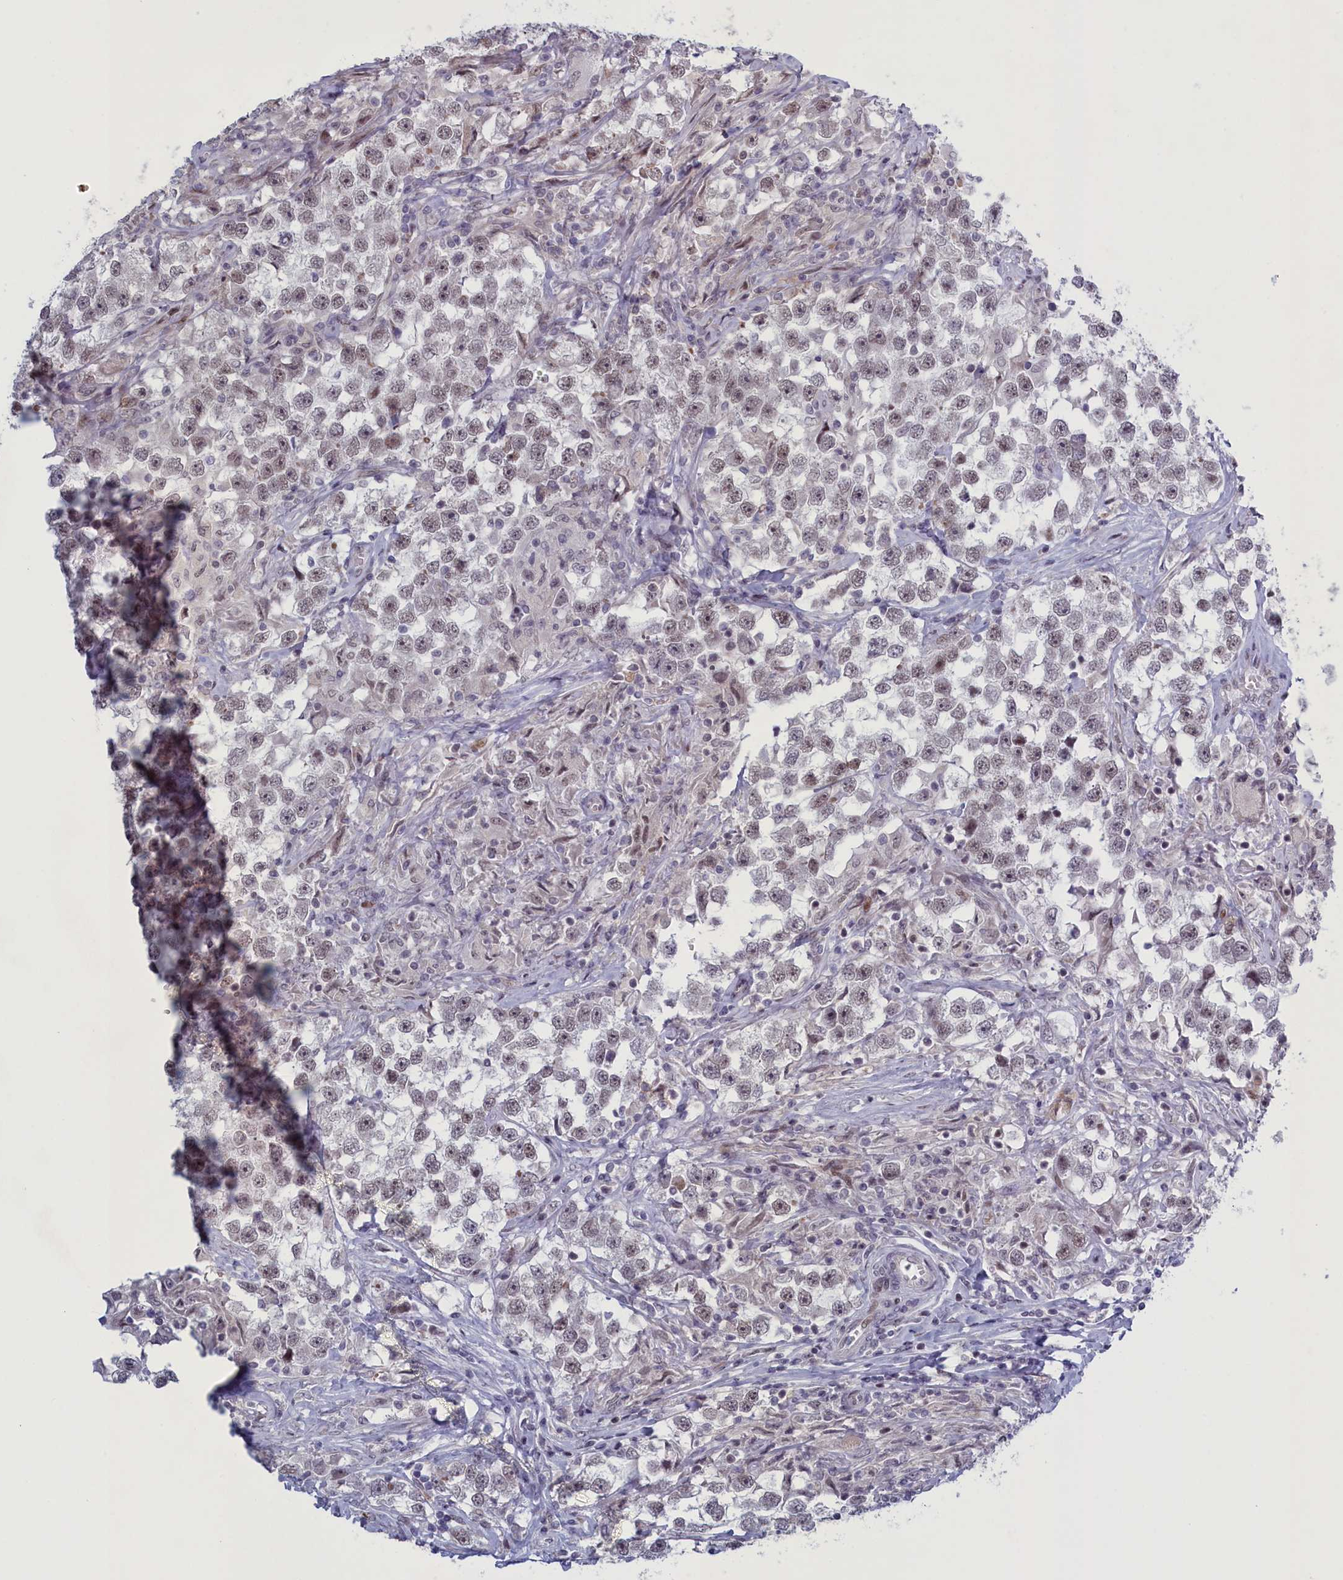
{"staining": {"intensity": "weak", "quantity": "<25%", "location": "nuclear"}, "tissue": "testis cancer", "cell_type": "Tumor cells", "image_type": "cancer", "snomed": [{"axis": "morphology", "description": "Seminoma, NOS"}, {"axis": "topography", "description": "Testis"}], "caption": "Human testis seminoma stained for a protein using IHC demonstrates no expression in tumor cells.", "gene": "ATF7IP2", "patient": {"sex": "male", "age": 46}}